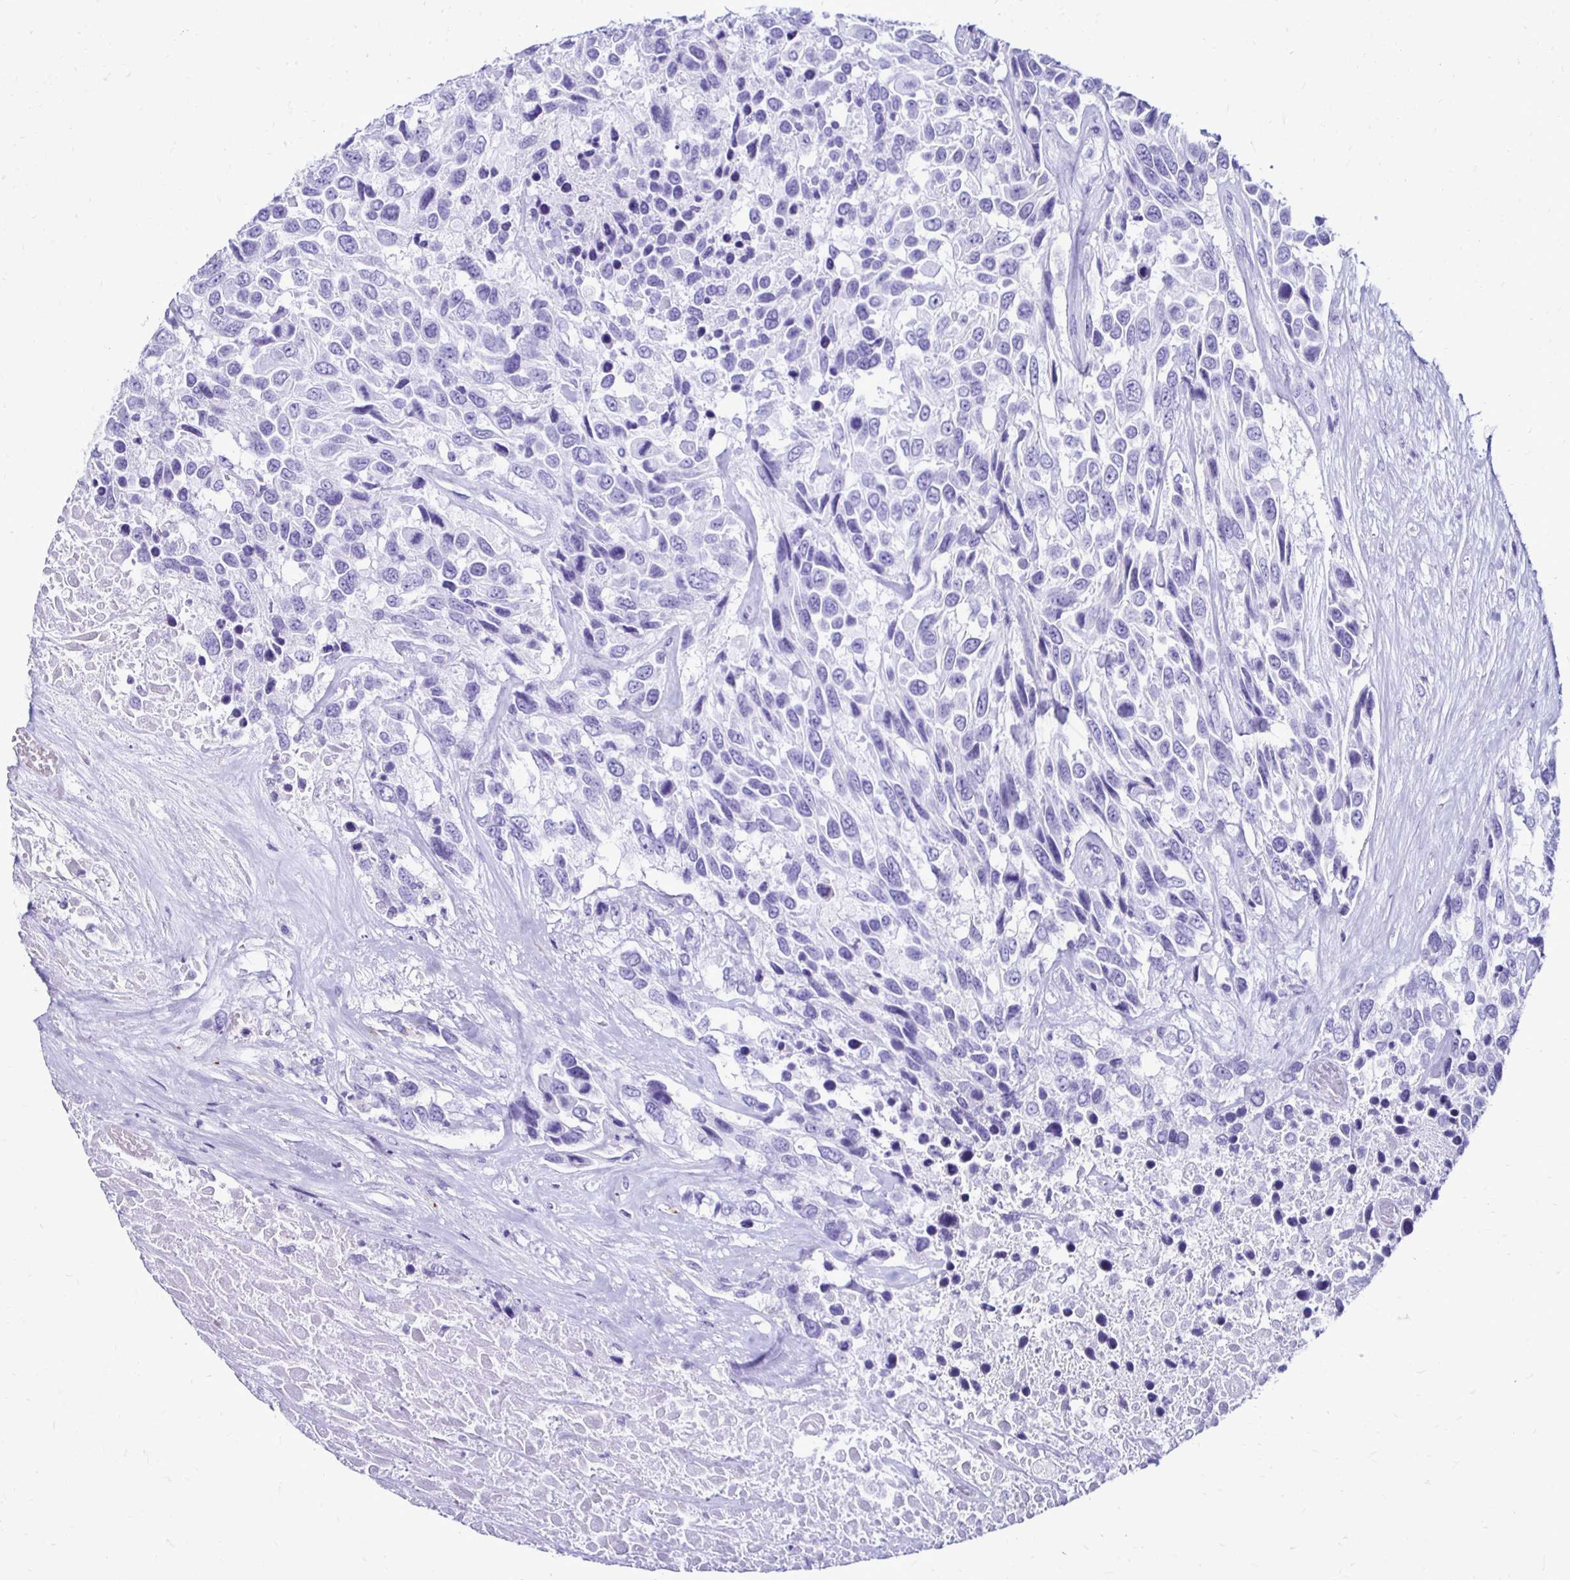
{"staining": {"intensity": "negative", "quantity": "none", "location": "none"}, "tissue": "urothelial cancer", "cell_type": "Tumor cells", "image_type": "cancer", "snomed": [{"axis": "morphology", "description": "Urothelial carcinoma, High grade"}, {"axis": "topography", "description": "Urinary bladder"}], "caption": "Immunohistochemistry (IHC) of urothelial carcinoma (high-grade) demonstrates no staining in tumor cells.", "gene": "CST5", "patient": {"sex": "female", "age": 70}}